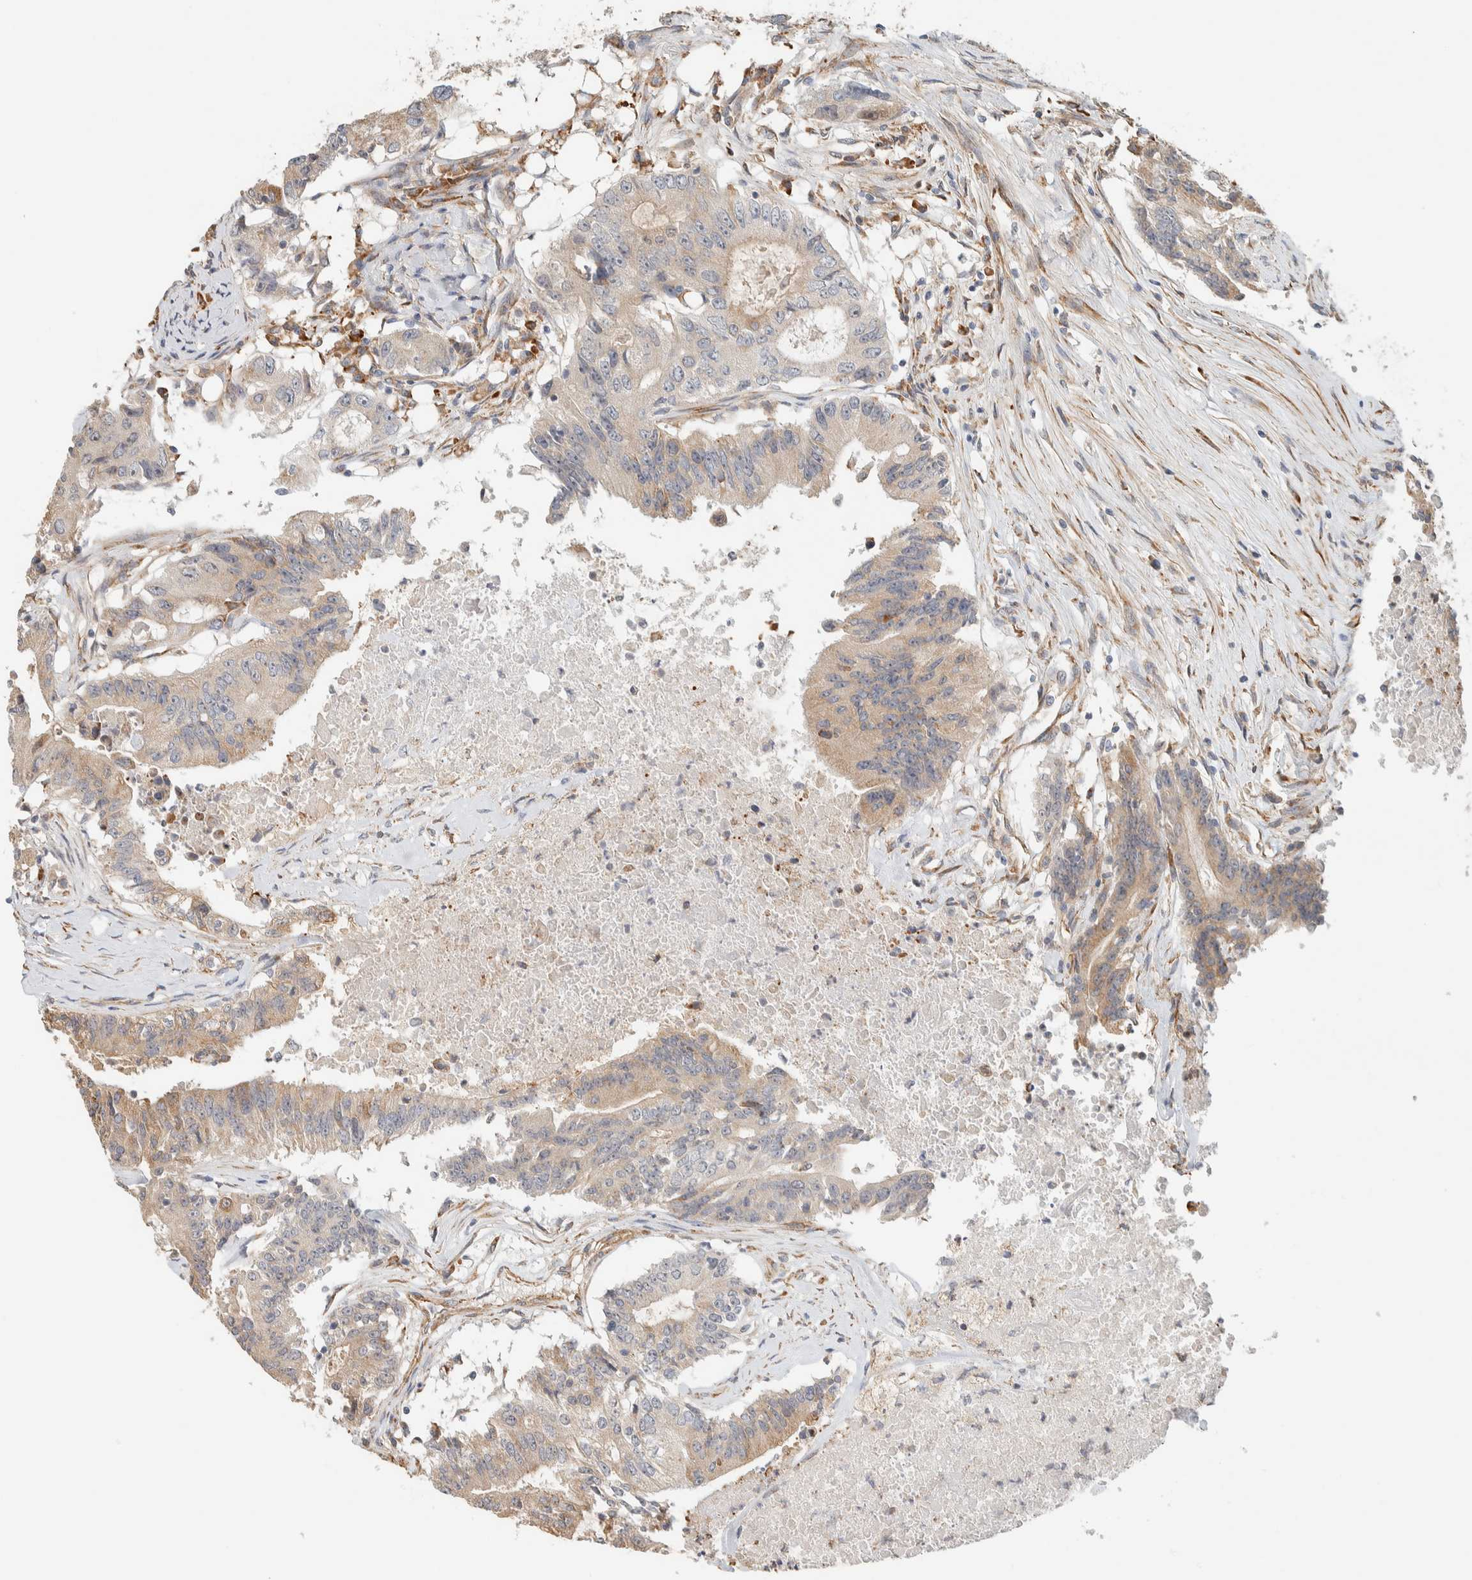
{"staining": {"intensity": "weak", "quantity": ">75%", "location": "cytoplasmic/membranous"}, "tissue": "colorectal cancer", "cell_type": "Tumor cells", "image_type": "cancer", "snomed": [{"axis": "morphology", "description": "Adenocarcinoma, NOS"}, {"axis": "topography", "description": "Colon"}], "caption": "A brown stain labels weak cytoplasmic/membranous staining of a protein in human colorectal cancer tumor cells. Ihc stains the protein in brown and the nuclei are stained blue.", "gene": "KLHL40", "patient": {"sex": "female", "age": 77}}